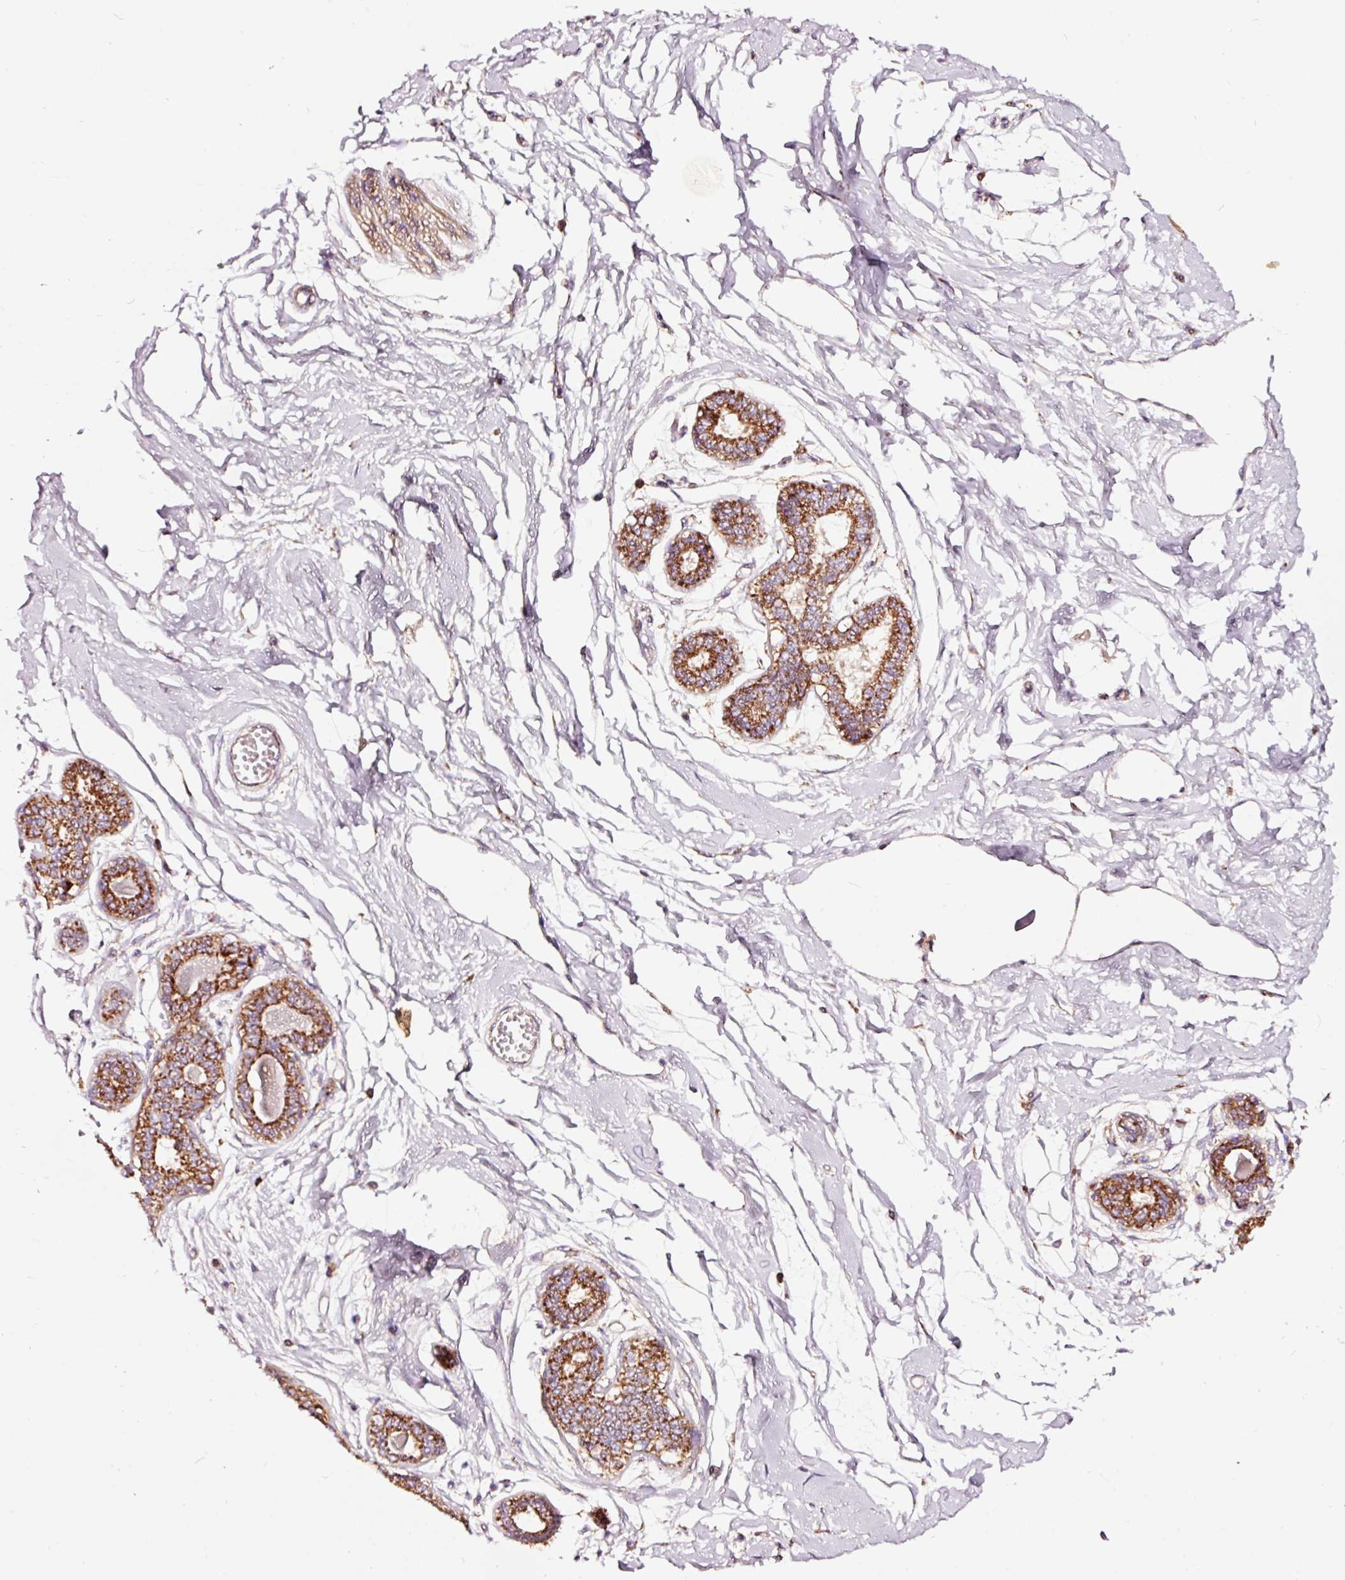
{"staining": {"intensity": "negative", "quantity": "none", "location": "none"}, "tissue": "breast", "cell_type": "Adipocytes", "image_type": "normal", "snomed": [{"axis": "morphology", "description": "Normal tissue, NOS"}, {"axis": "topography", "description": "Breast"}], "caption": "Adipocytes are negative for brown protein staining in normal breast.", "gene": "TPM1", "patient": {"sex": "female", "age": 45}}